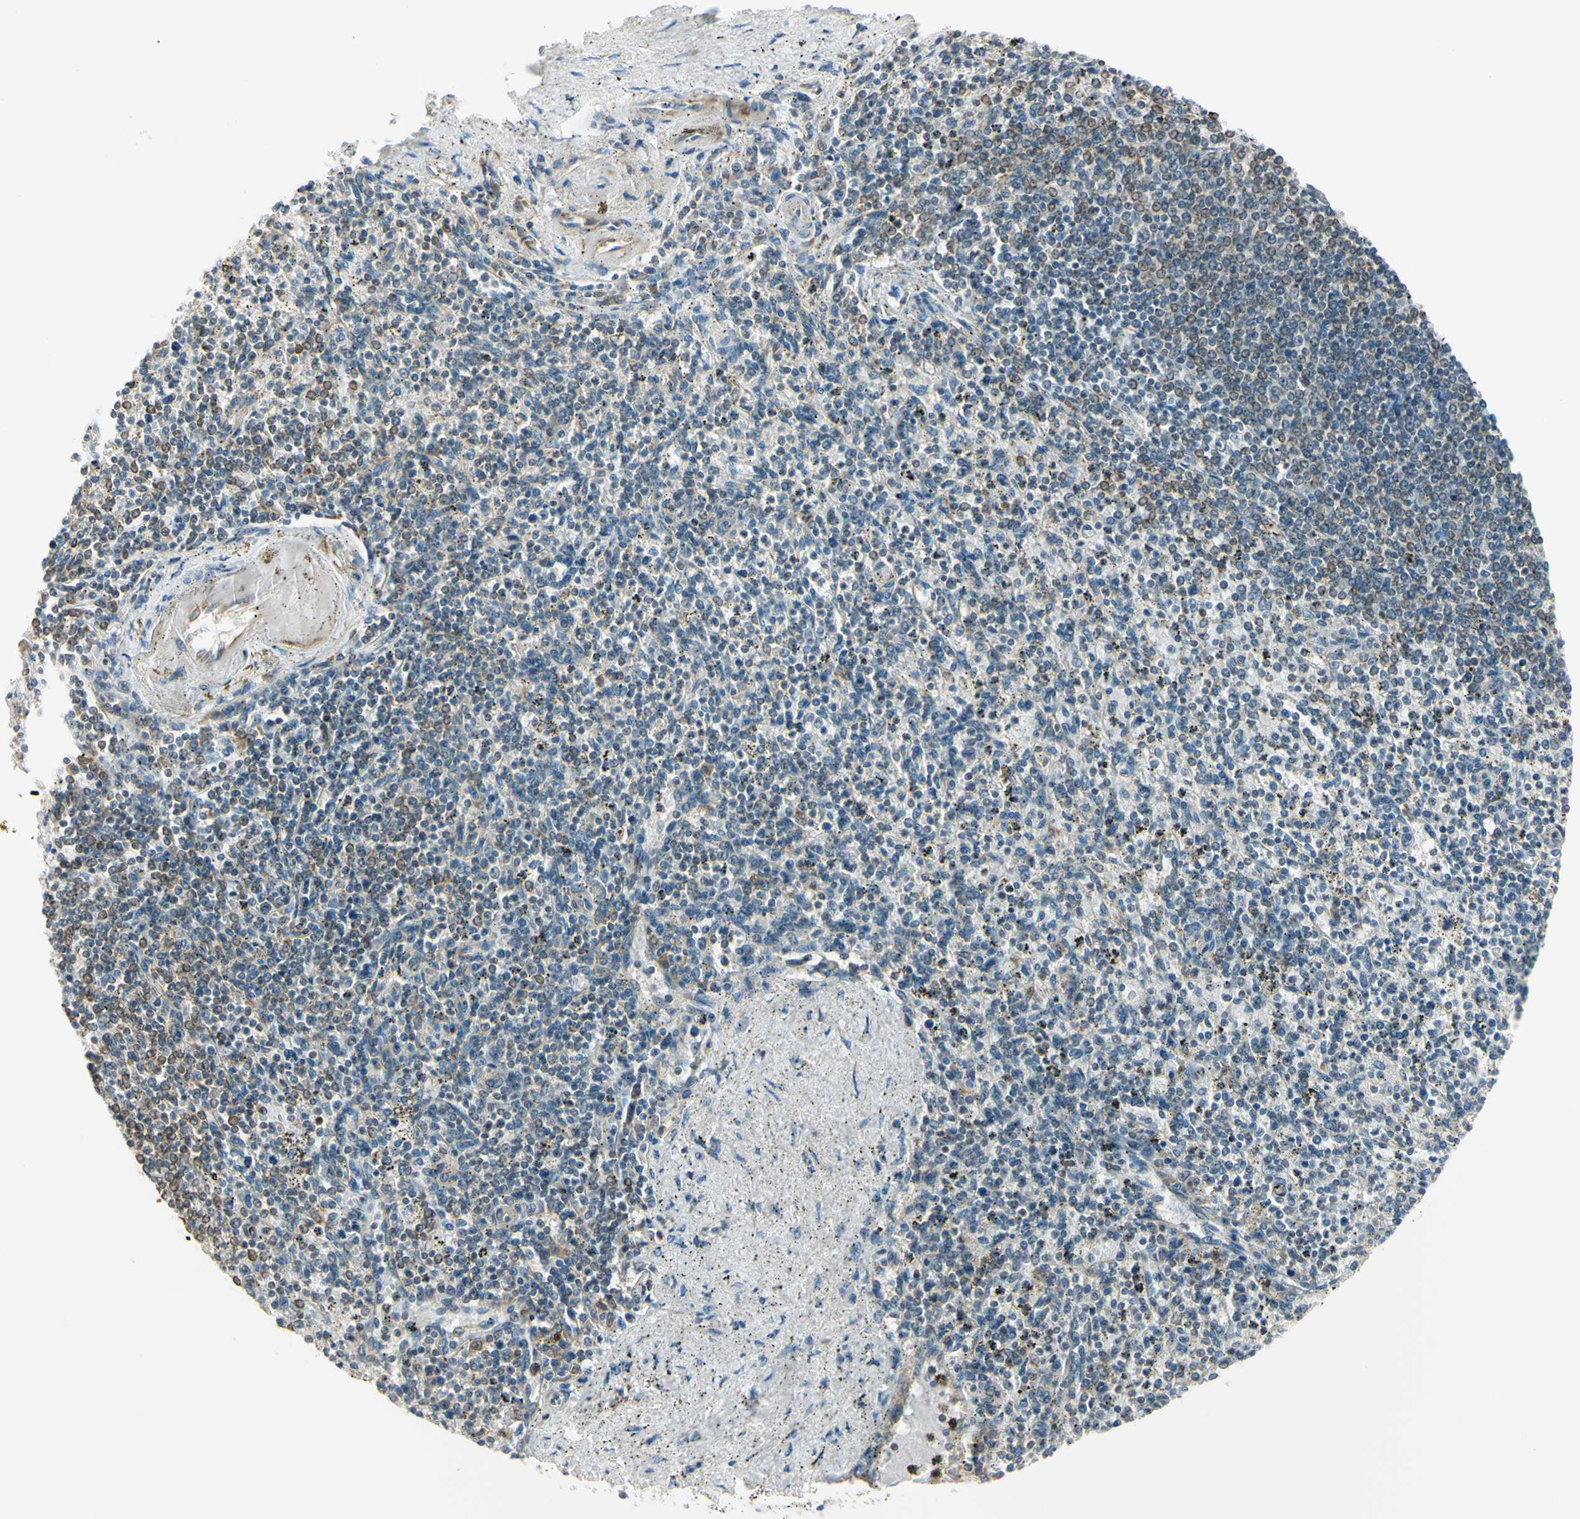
{"staining": {"intensity": "weak", "quantity": "<25%", "location": "cytoplasmic/membranous"}, "tissue": "spleen", "cell_type": "Cells in red pulp", "image_type": "normal", "snomed": [{"axis": "morphology", "description": "Normal tissue, NOS"}, {"axis": "topography", "description": "Spleen"}], "caption": "A histopathology image of human spleen is negative for staining in cells in red pulp. The staining is performed using DAB brown chromogen with nuclei counter-stained in using hematoxylin.", "gene": "IGDCC4", "patient": {"sex": "male", "age": 72}}